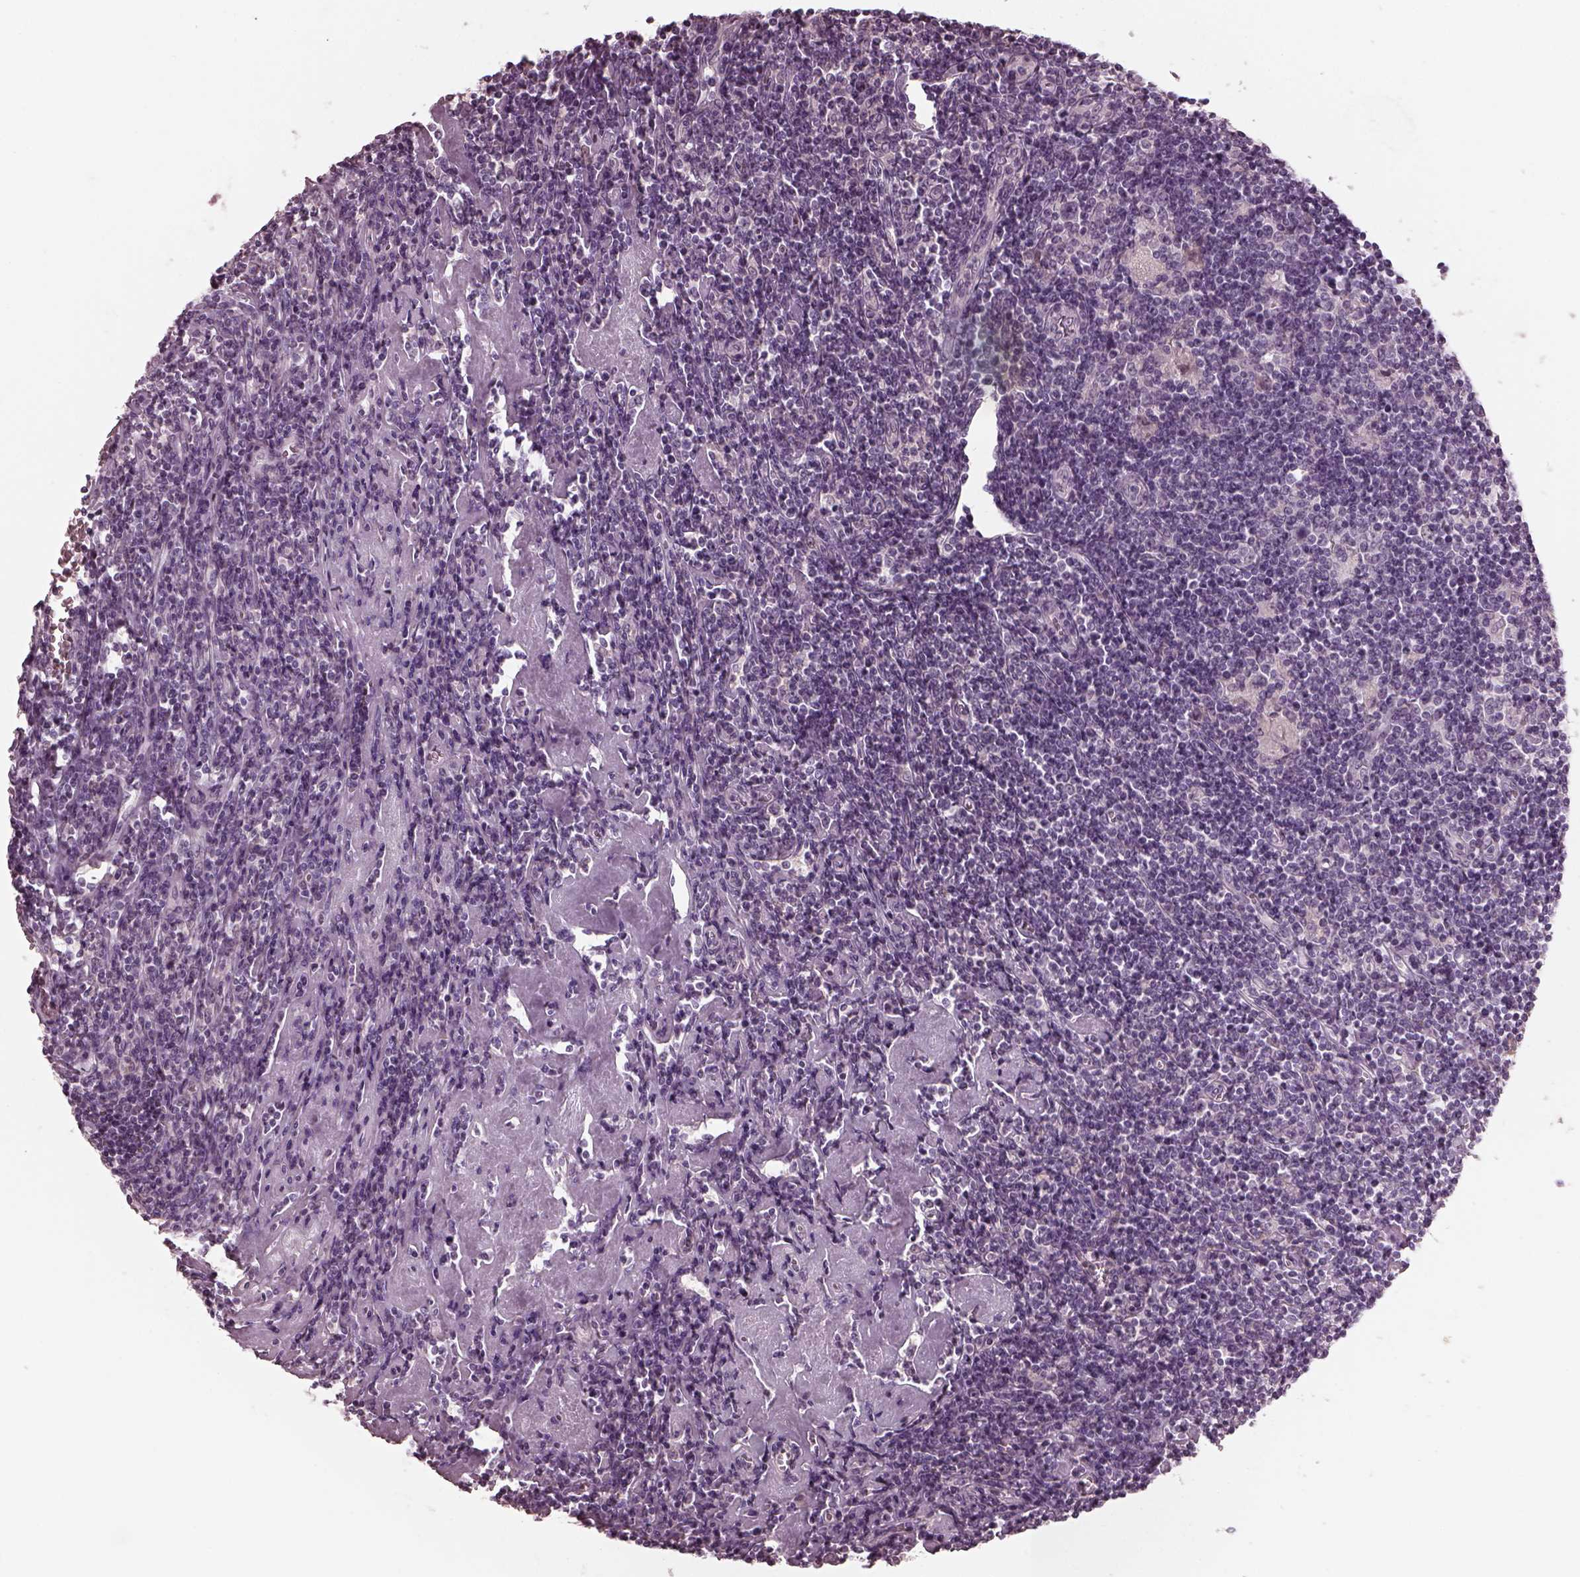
{"staining": {"intensity": "negative", "quantity": "none", "location": "none"}, "tissue": "lymphoma", "cell_type": "Tumor cells", "image_type": "cancer", "snomed": [{"axis": "morphology", "description": "Hodgkin's disease, NOS"}, {"axis": "topography", "description": "Lymph node"}], "caption": "Photomicrograph shows no protein positivity in tumor cells of Hodgkin's disease tissue. (DAB (3,3'-diaminobenzidine) immunohistochemistry with hematoxylin counter stain).", "gene": "RCVRN", "patient": {"sex": "male", "age": 40}}